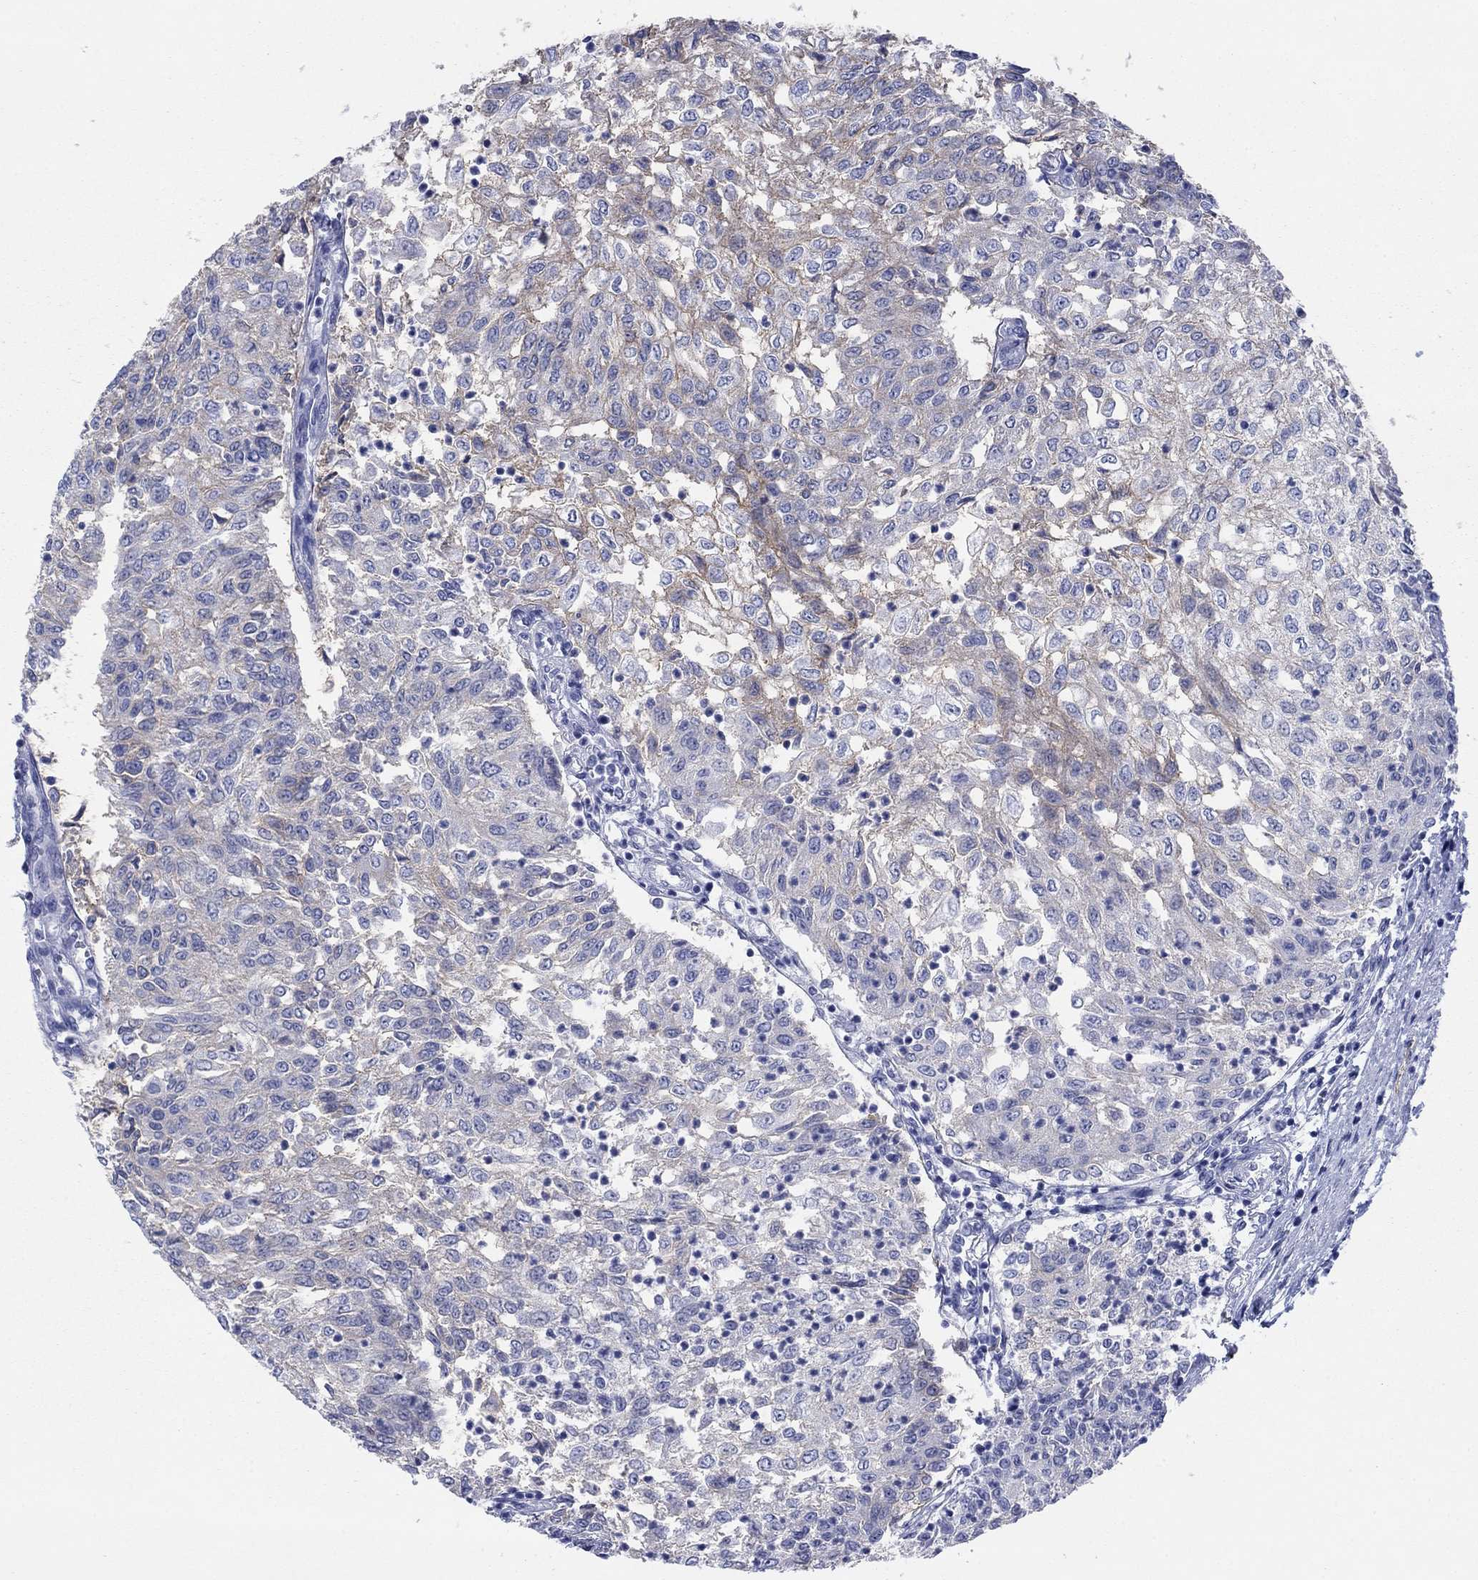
{"staining": {"intensity": "moderate", "quantity": "25%-75%", "location": "cytoplasmic/membranous"}, "tissue": "urothelial cancer", "cell_type": "Tumor cells", "image_type": "cancer", "snomed": [{"axis": "morphology", "description": "Urothelial carcinoma, Low grade"}, {"axis": "topography", "description": "Urinary bladder"}], "caption": "Urothelial cancer tissue reveals moderate cytoplasmic/membranous positivity in about 25%-75% of tumor cells, visualized by immunohistochemistry. (DAB (3,3'-diaminobenzidine) IHC with brightfield microscopy, high magnification).", "gene": "ATP1B1", "patient": {"sex": "male", "age": 78}}